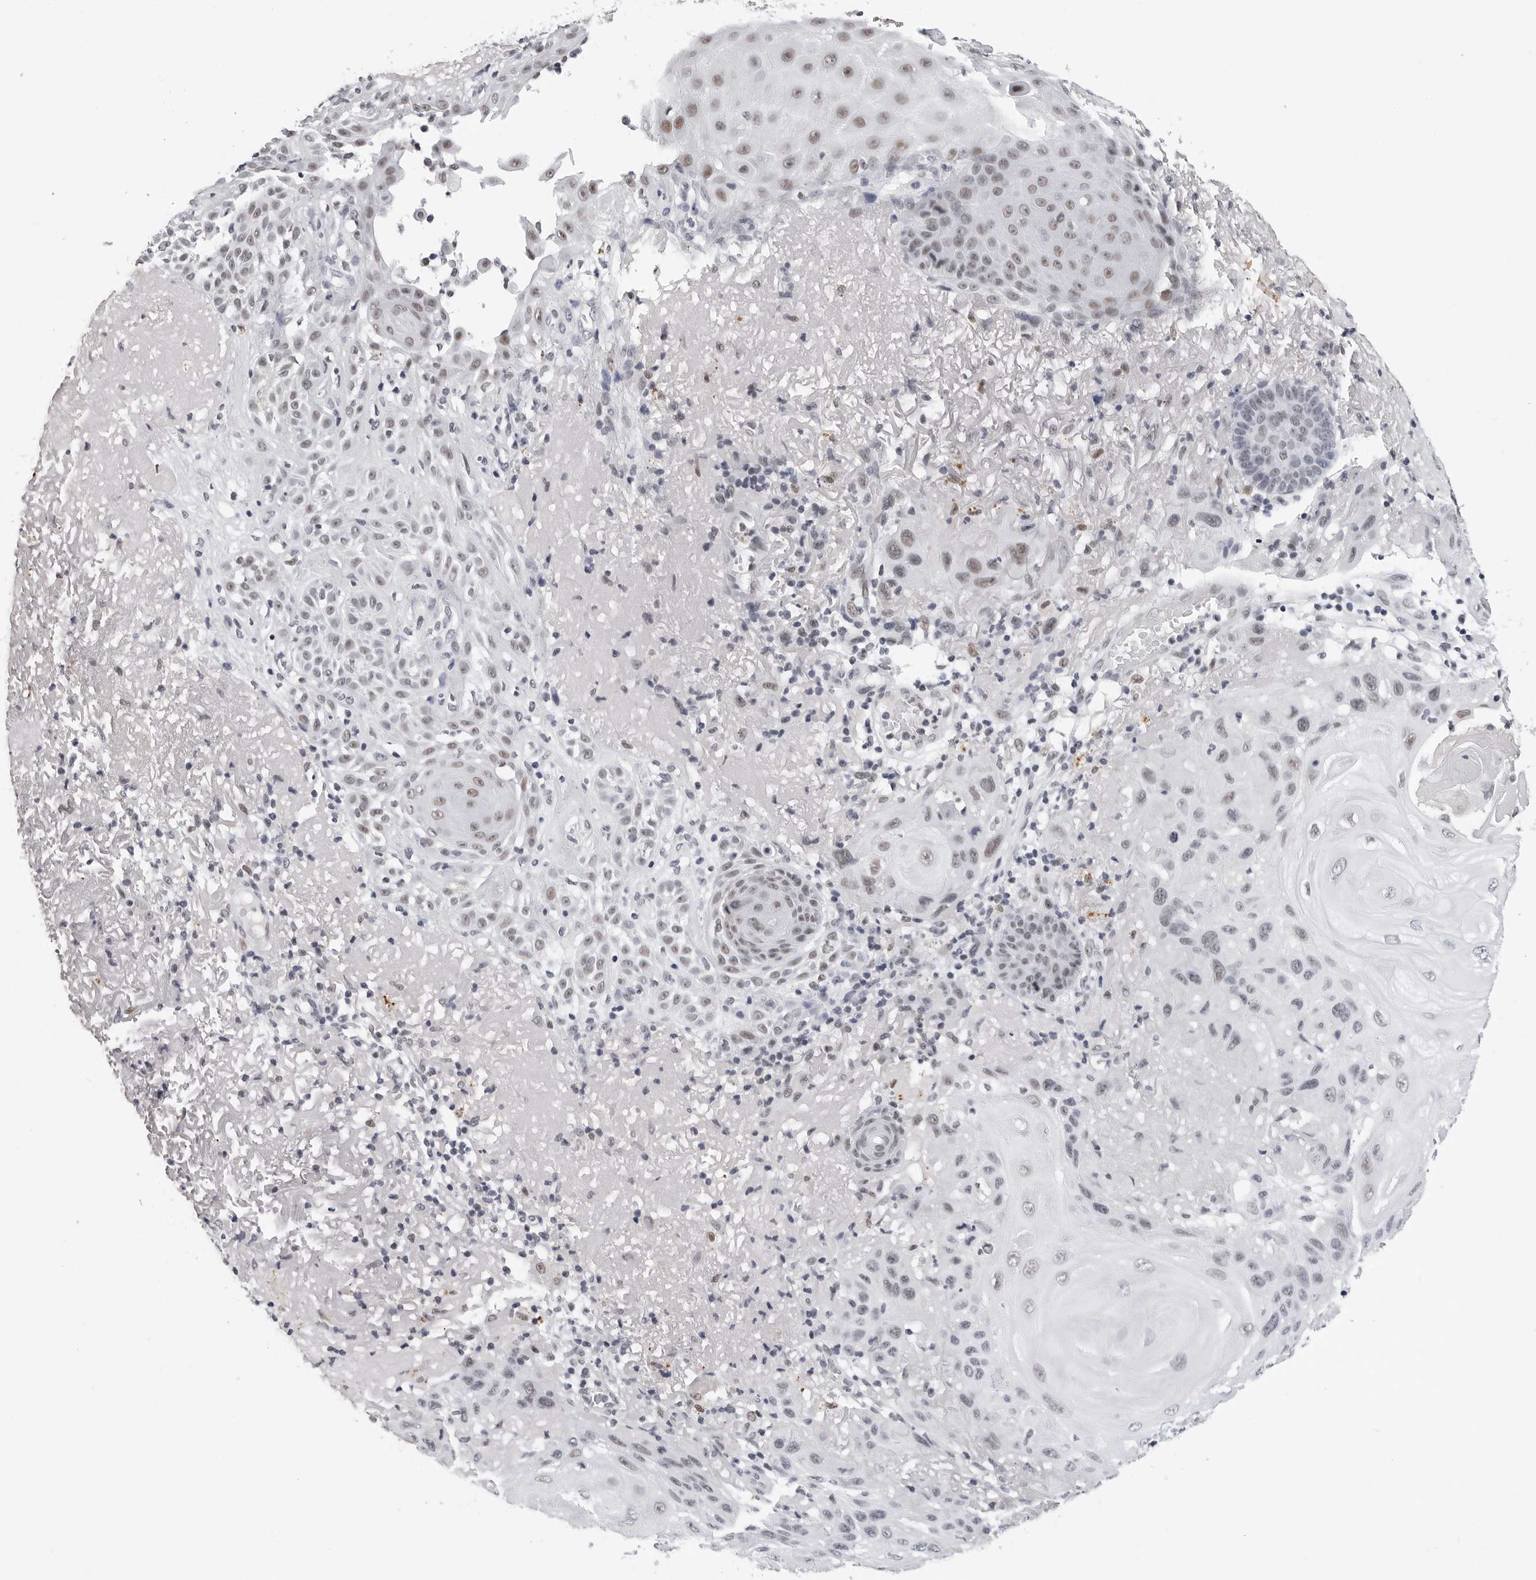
{"staining": {"intensity": "weak", "quantity": "25%-75%", "location": "nuclear"}, "tissue": "skin cancer", "cell_type": "Tumor cells", "image_type": "cancer", "snomed": [{"axis": "morphology", "description": "Normal tissue, NOS"}, {"axis": "morphology", "description": "Squamous cell carcinoma, NOS"}, {"axis": "topography", "description": "Skin"}], "caption": "High-magnification brightfield microscopy of skin cancer (squamous cell carcinoma) stained with DAB (3,3'-diaminobenzidine) (brown) and counterstained with hematoxylin (blue). tumor cells exhibit weak nuclear staining is seen in approximately25%-75% of cells. (IHC, brightfield microscopy, high magnification).", "gene": "SF3B4", "patient": {"sex": "female", "age": 96}}